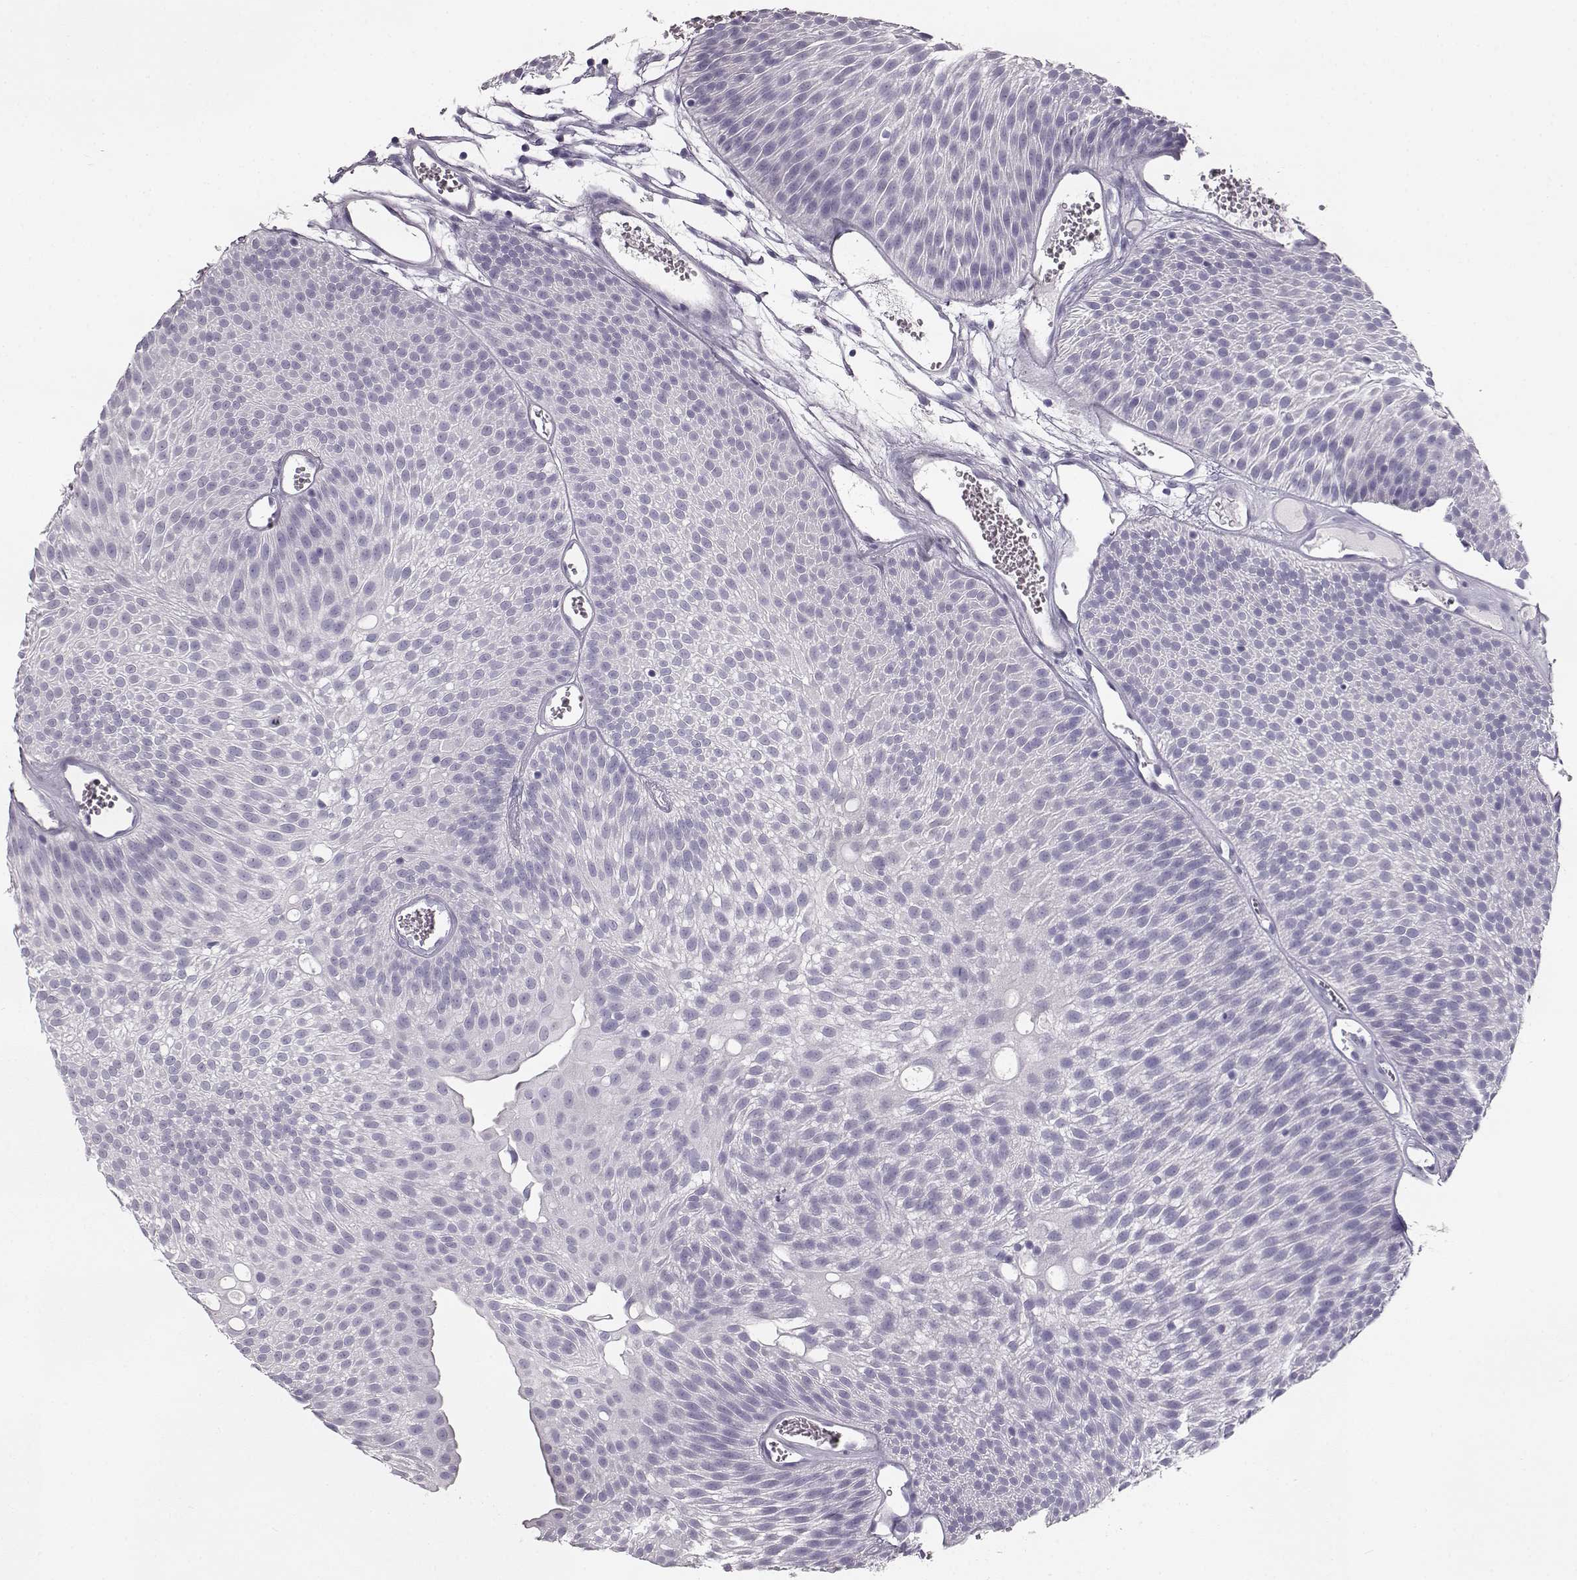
{"staining": {"intensity": "negative", "quantity": "none", "location": "none"}, "tissue": "urothelial cancer", "cell_type": "Tumor cells", "image_type": "cancer", "snomed": [{"axis": "morphology", "description": "Urothelial carcinoma, Low grade"}, {"axis": "topography", "description": "Urinary bladder"}], "caption": "Protein analysis of urothelial cancer displays no significant positivity in tumor cells.", "gene": "NPTXR", "patient": {"sex": "male", "age": 52}}